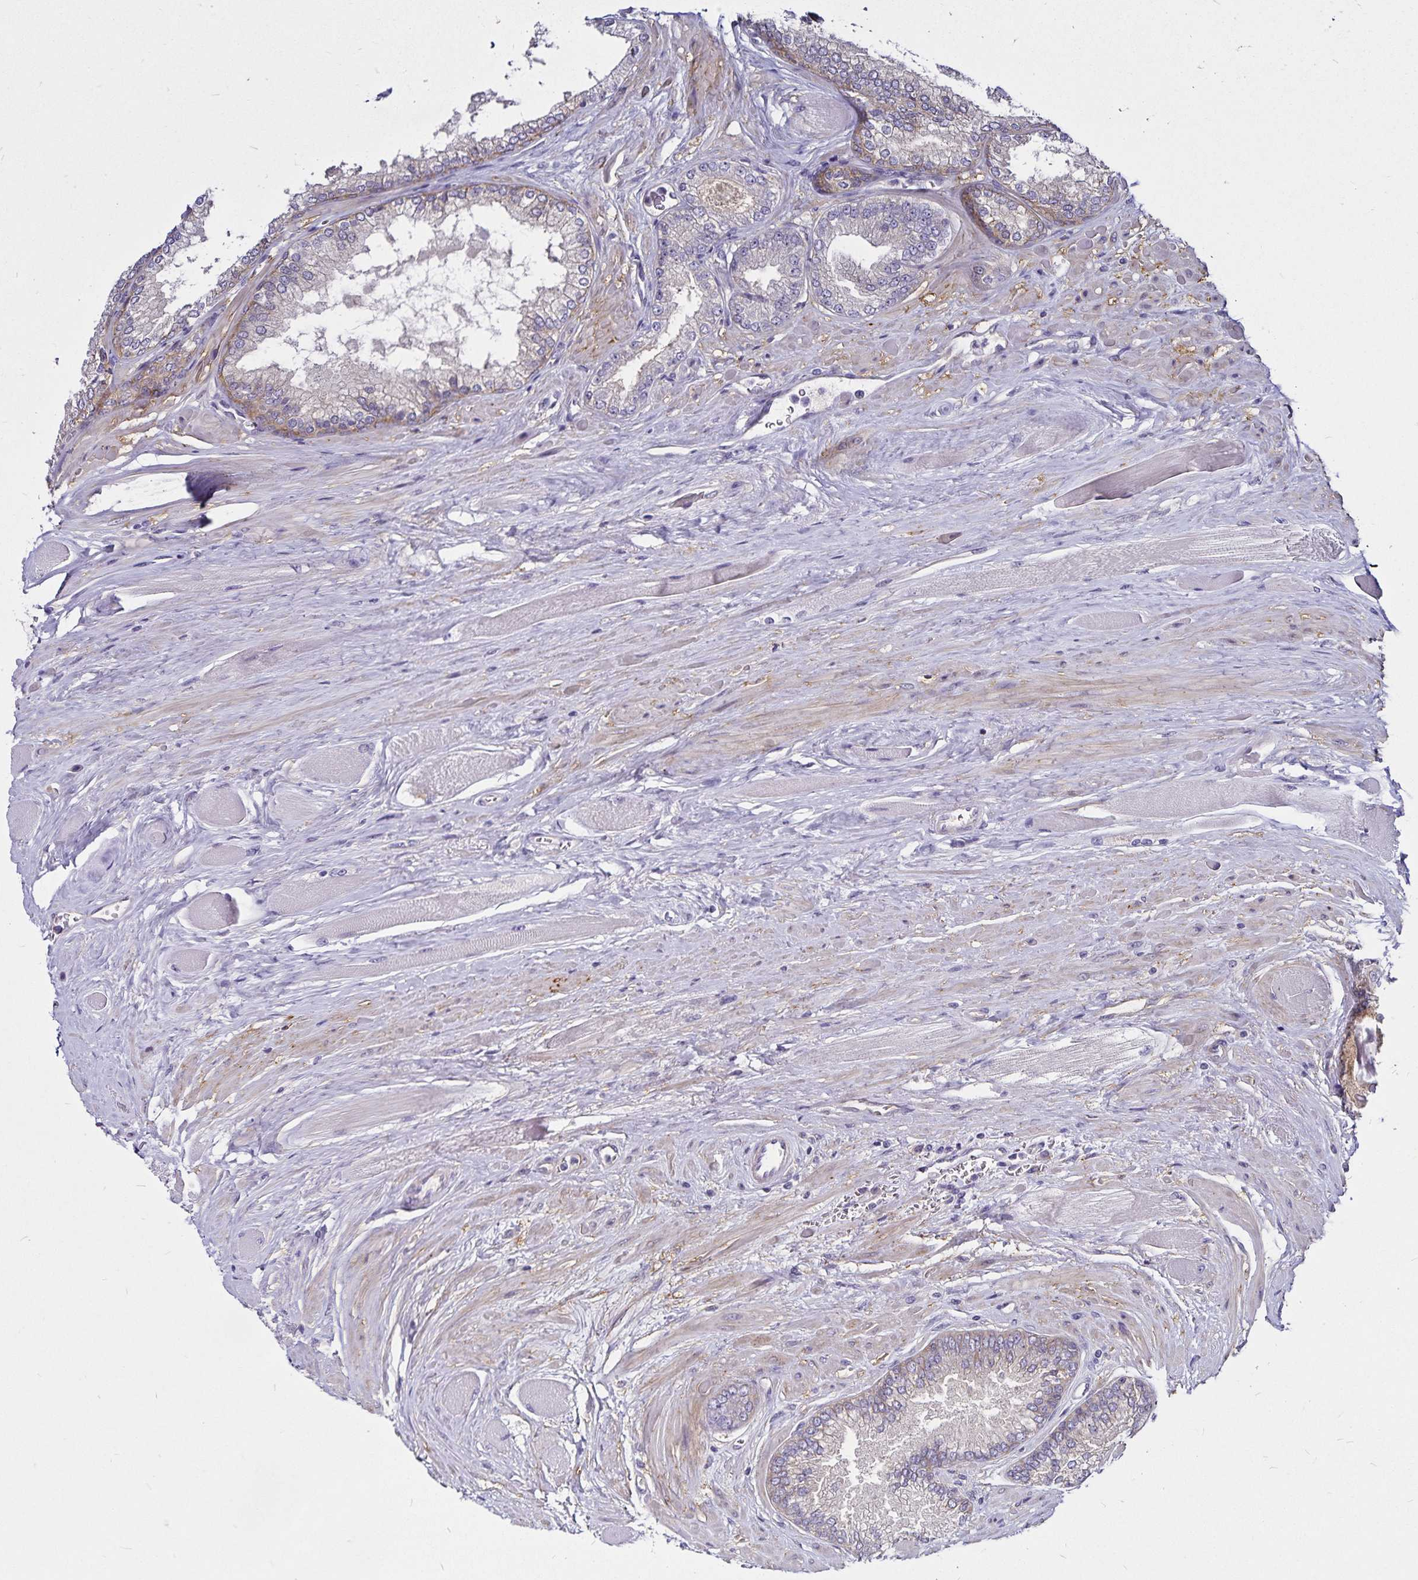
{"staining": {"intensity": "negative", "quantity": "none", "location": "none"}, "tissue": "prostate cancer", "cell_type": "Tumor cells", "image_type": "cancer", "snomed": [{"axis": "morphology", "description": "Adenocarcinoma, Low grade"}, {"axis": "topography", "description": "Prostate"}], "caption": "Histopathology image shows no protein staining in tumor cells of prostate cancer tissue. (Stains: DAB immunohistochemistry with hematoxylin counter stain, Microscopy: brightfield microscopy at high magnification).", "gene": "GNG12", "patient": {"sex": "male", "age": 67}}